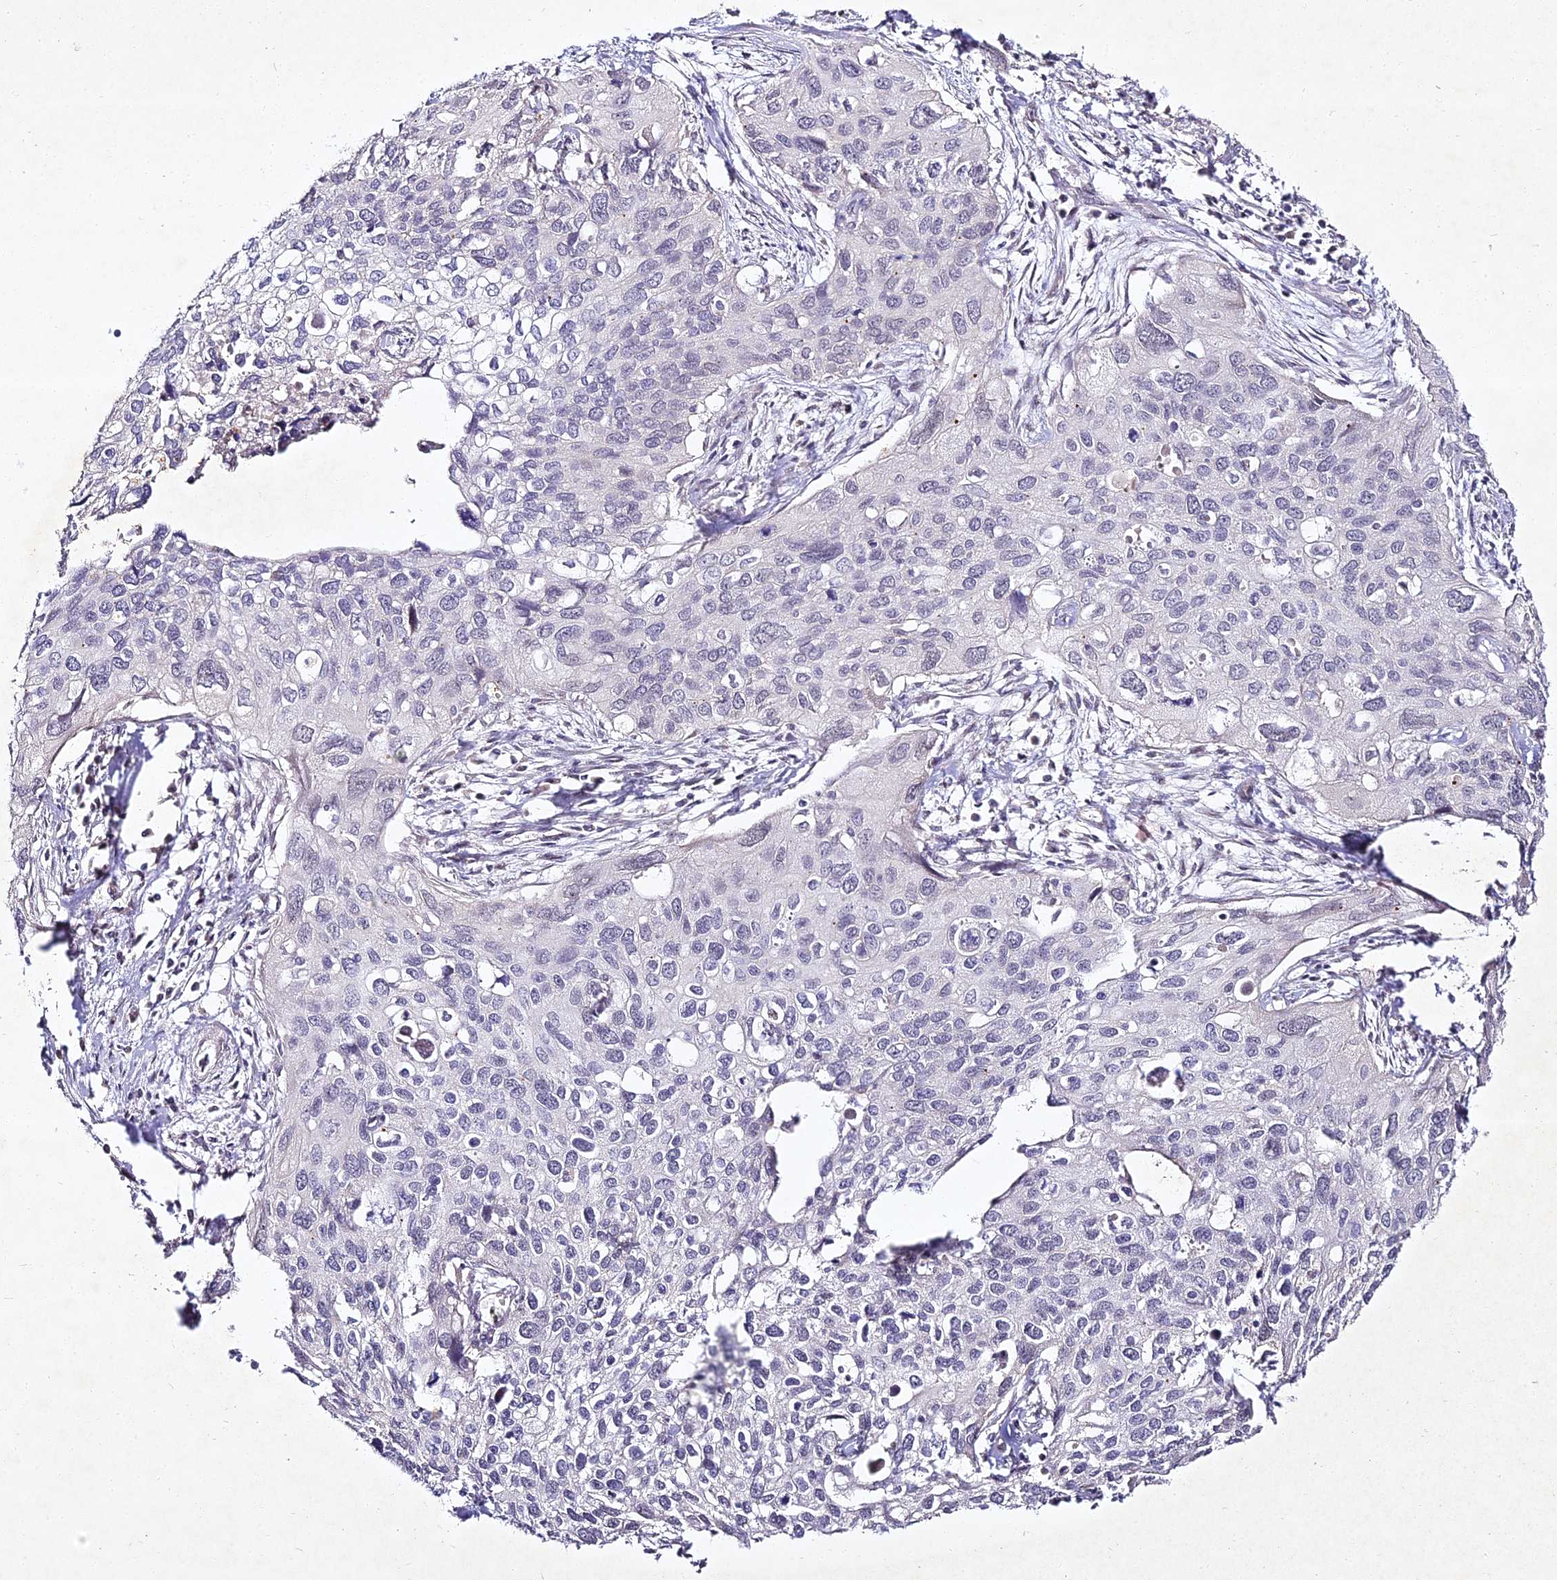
{"staining": {"intensity": "negative", "quantity": "none", "location": "none"}, "tissue": "cervical cancer", "cell_type": "Tumor cells", "image_type": "cancer", "snomed": [{"axis": "morphology", "description": "Squamous cell carcinoma, NOS"}, {"axis": "topography", "description": "Cervix"}], "caption": "An immunohistochemistry (IHC) micrograph of cervical squamous cell carcinoma is shown. There is no staining in tumor cells of cervical squamous cell carcinoma.", "gene": "ALPG", "patient": {"sex": "female", "age": 55}}